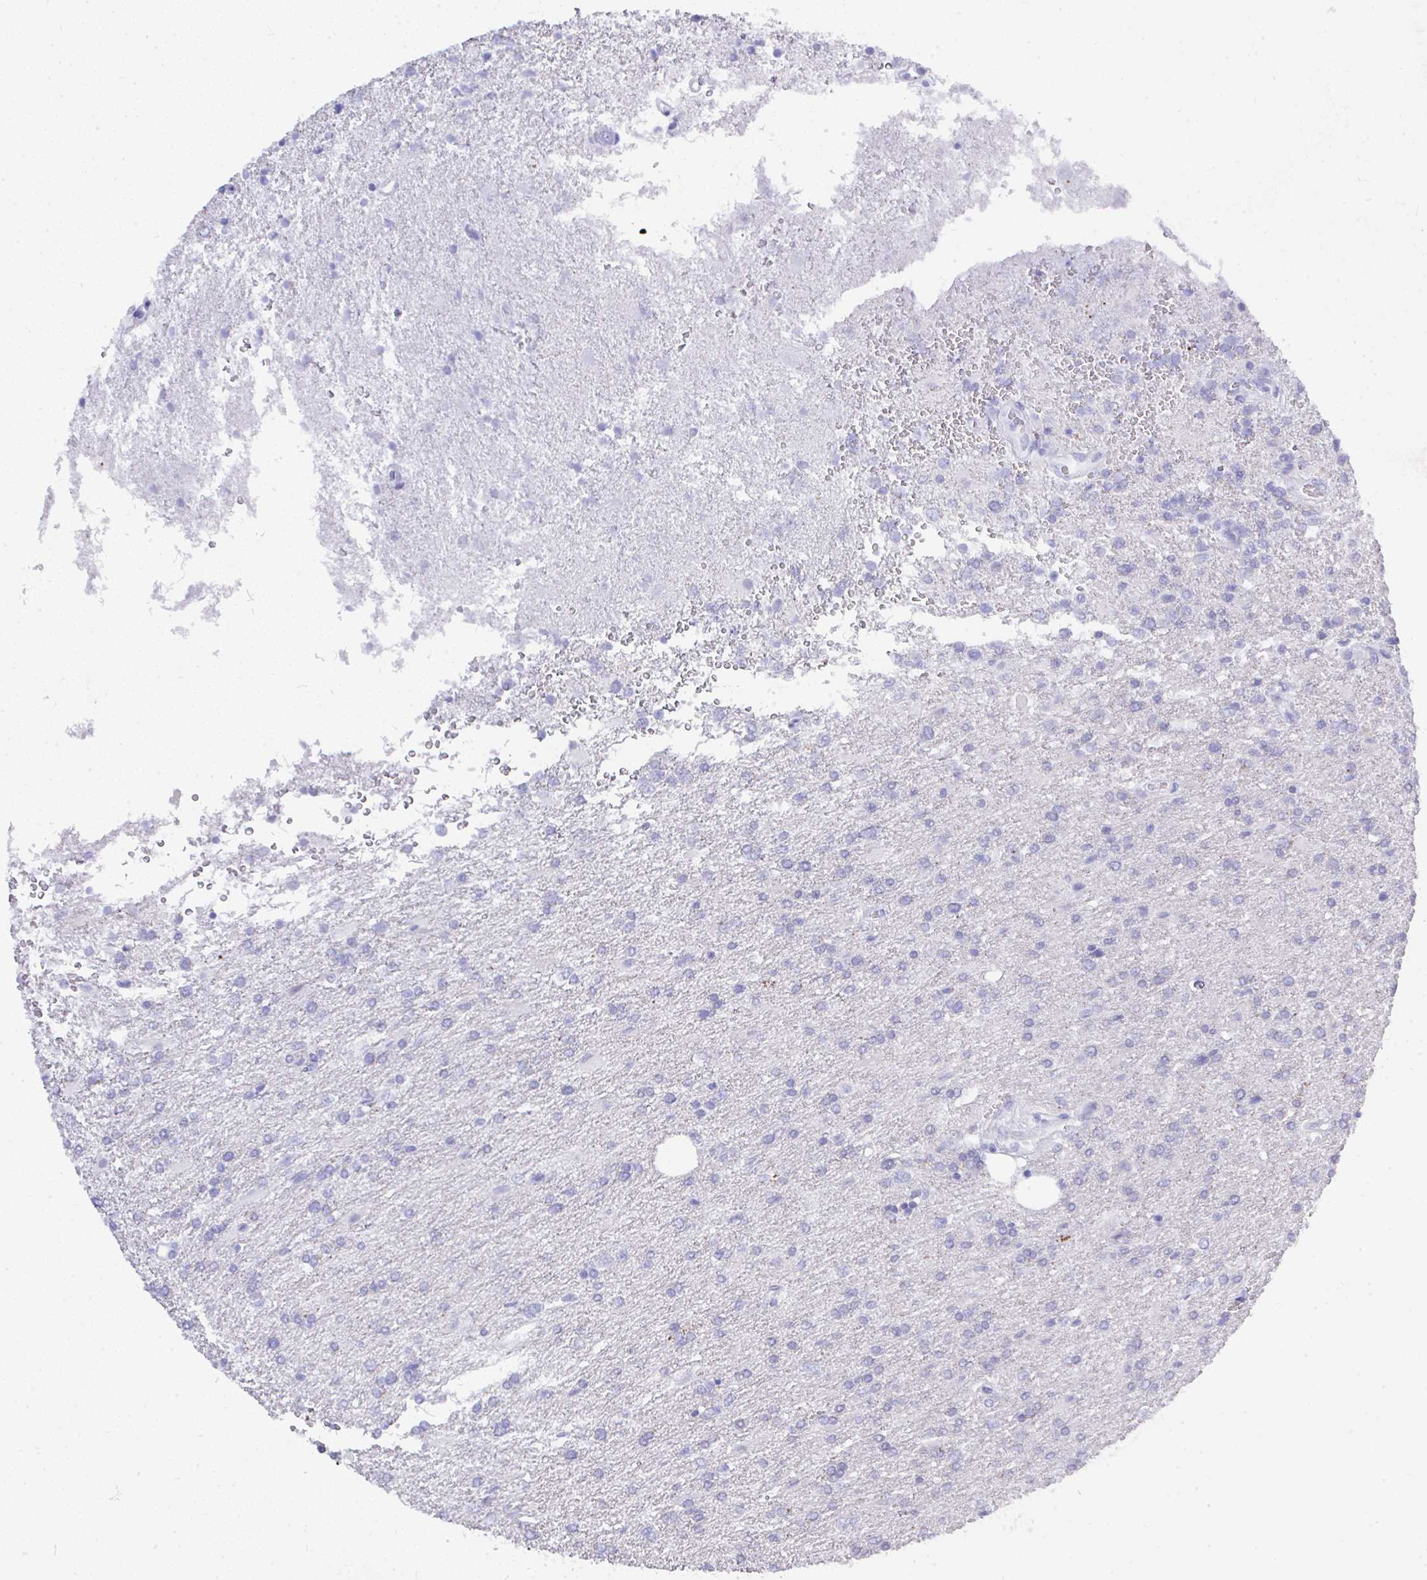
{"staining": {"intensity": "negative", "quantity": "none", "location": "none"}, "tissue": "glioma", "cell_type": "Tumor cells", "image_type": "cancer", "snomed": [{"axis": "morphology", "description": "Glioma, malignant, High grade"}, {"axis": "topography", "description": "Brain"}], "caption": "This is a image of IHC staining of malignant glioma (high-grade), which shows no expression in tumor cells.", "gene": "MS4A12", "patient": {"sex": "male", "age": 56}}